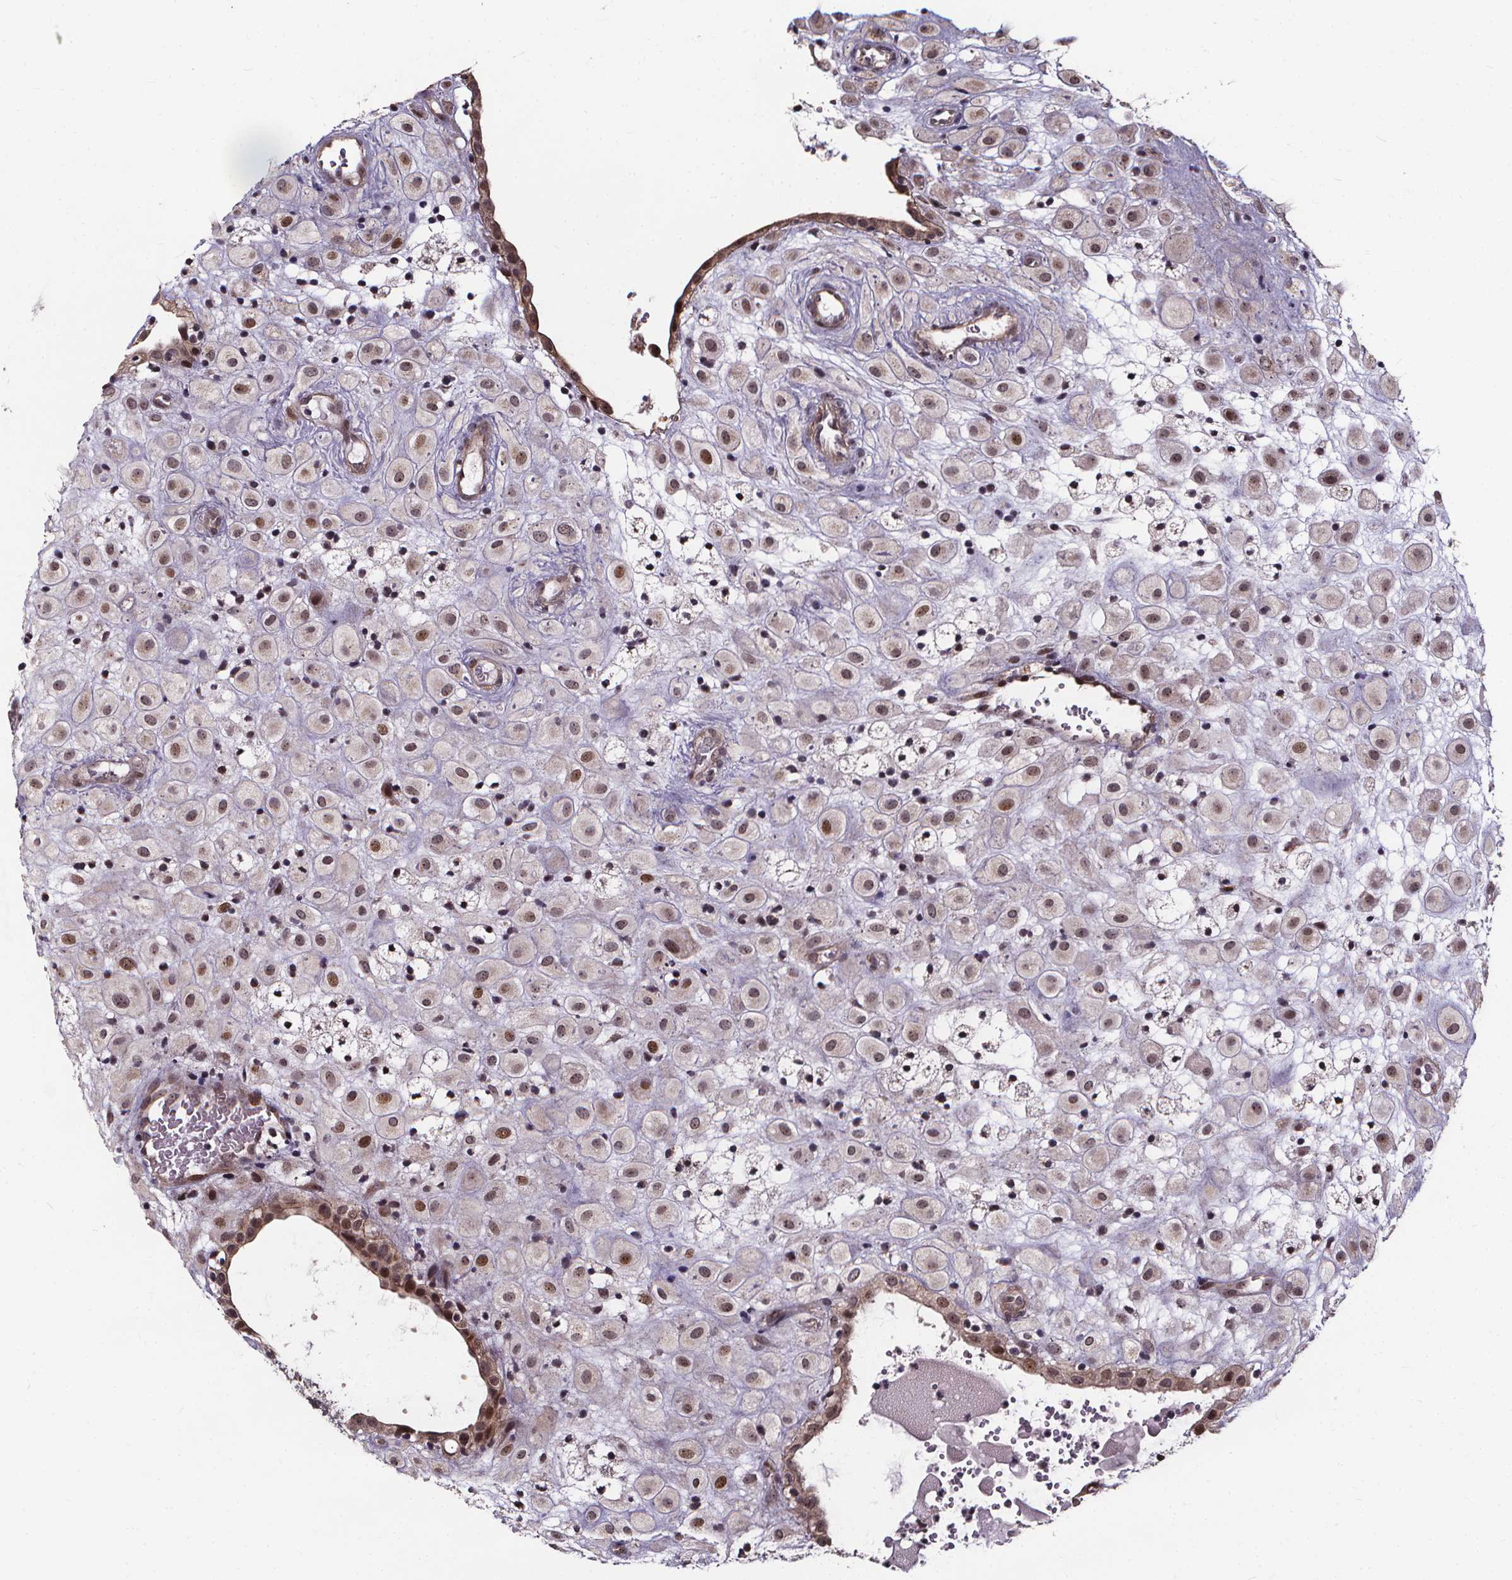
{"staining": {"intensity": "moderate", "quantity": "<25%", "location": "nuclear"}, "tissue": "placenta", "cell_type": "Decidual cells", "image_type": "normal", "snomed": [{"axis": "morphology", "description": "Normal tissue, NOS"}, {"axis": "topography", "description": "Placenta"}], "caption": "Benign placenta was stained to show a protein in brown. There is low levels of moderate nuclear expression in about <25% of decidual cells.", "gene": "DDIT3", "patient": {"sex": "female", "age": 24}}